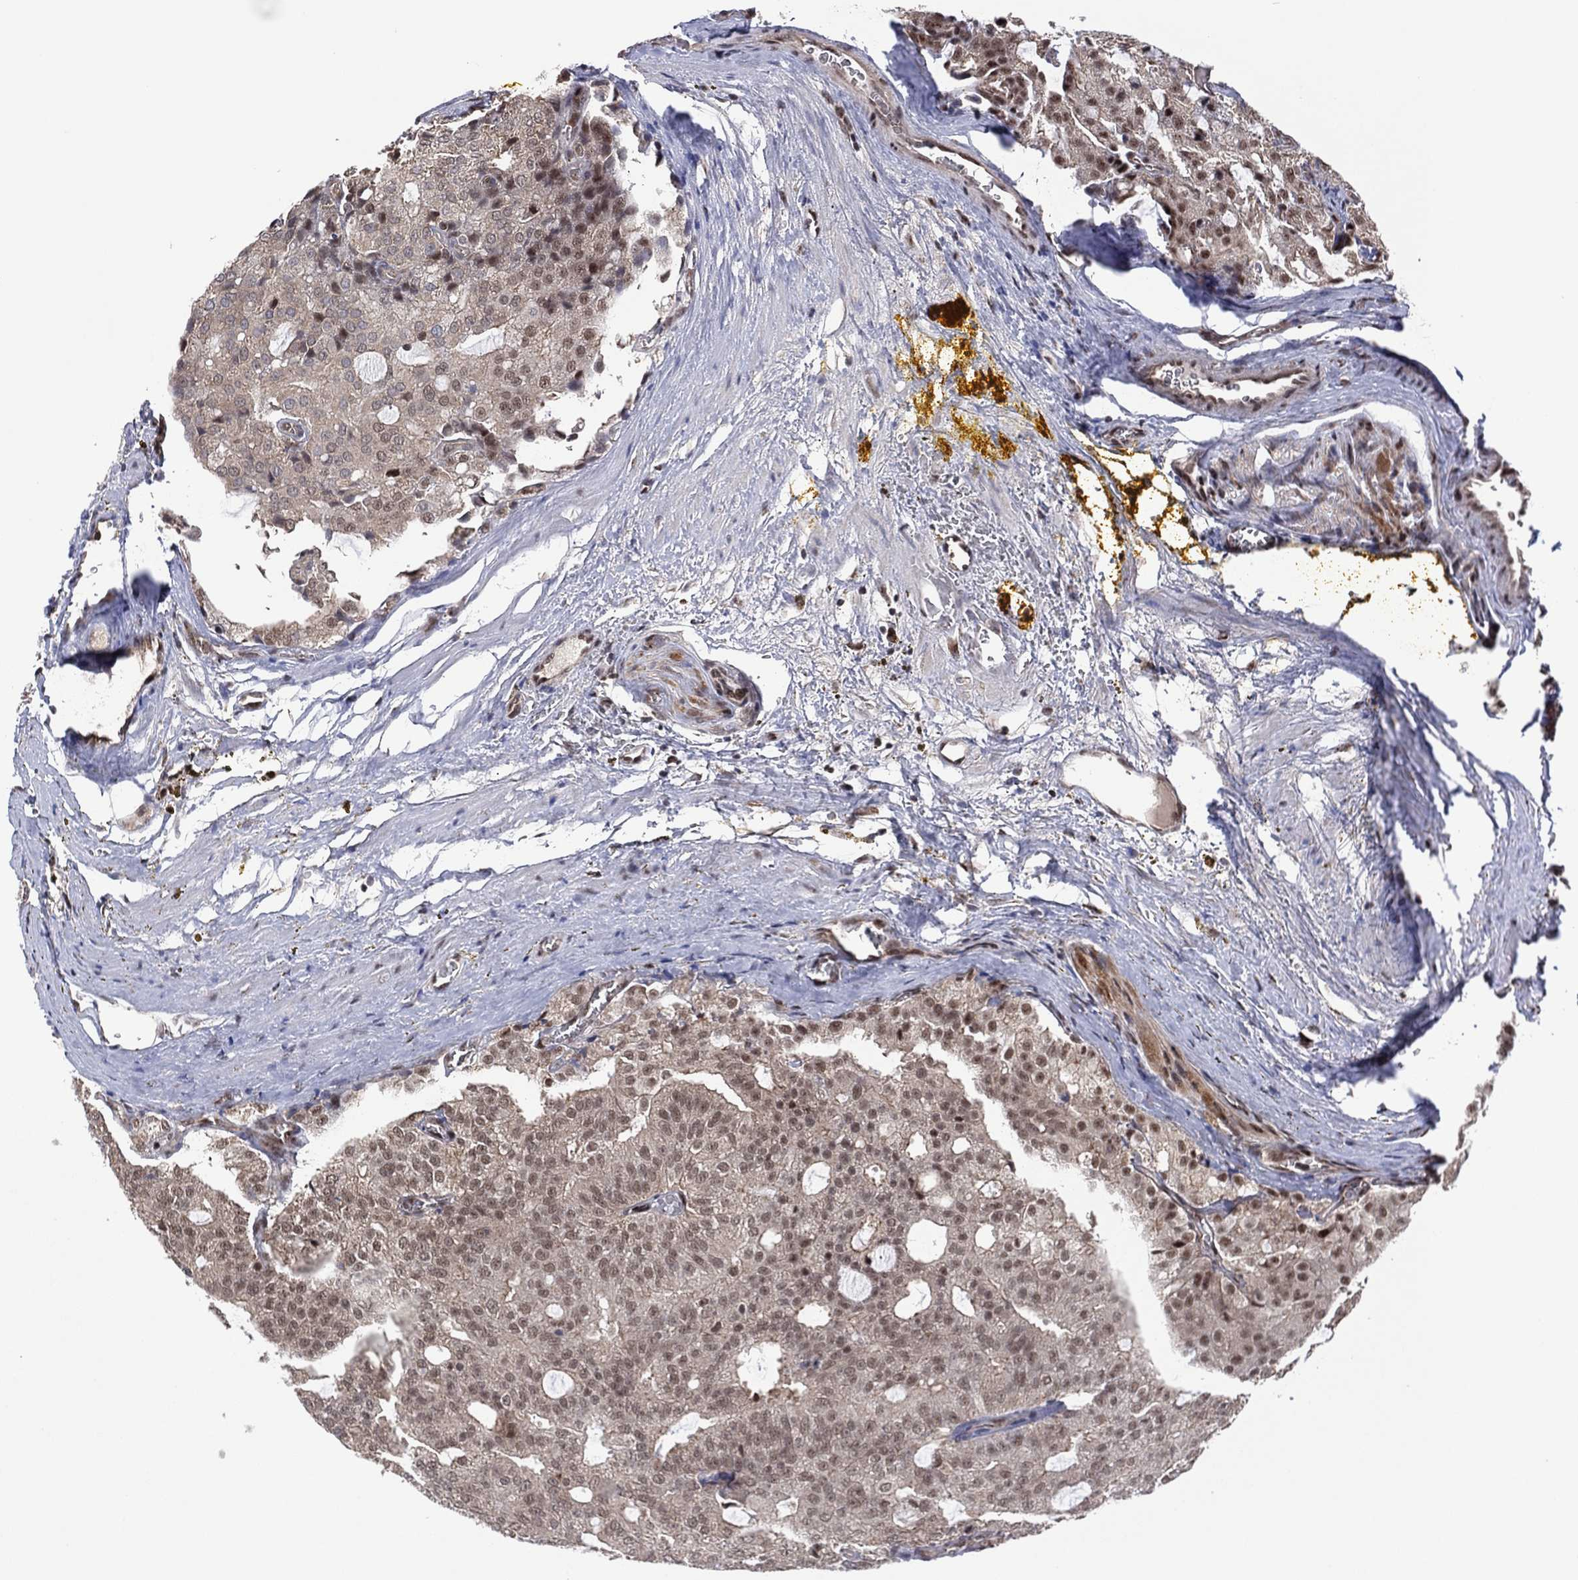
{"staining": {"intensity": "negative", "quantity": "none", "location": "none"}, "tissue": "prostate cancer", "cell_type": "Tumor cells", "image_type": "cancer", "snomed": [{"axis": "morphology", "description": "Adenocarcinoma, NOS"}, {"axis": "topography", "description": "Prostate and seminal vesicle, NOS"}, {"axis": "topography", "description": "Prostate"}], "caption": "High power microscopy image of an immunohistochemistry (IHC) histopathology image of adenocarcinoma (prostate), revealing no significant positivity in tumor cells.", "gene": "PIDD1", "patient": {"sex": "male", "age": 67}}